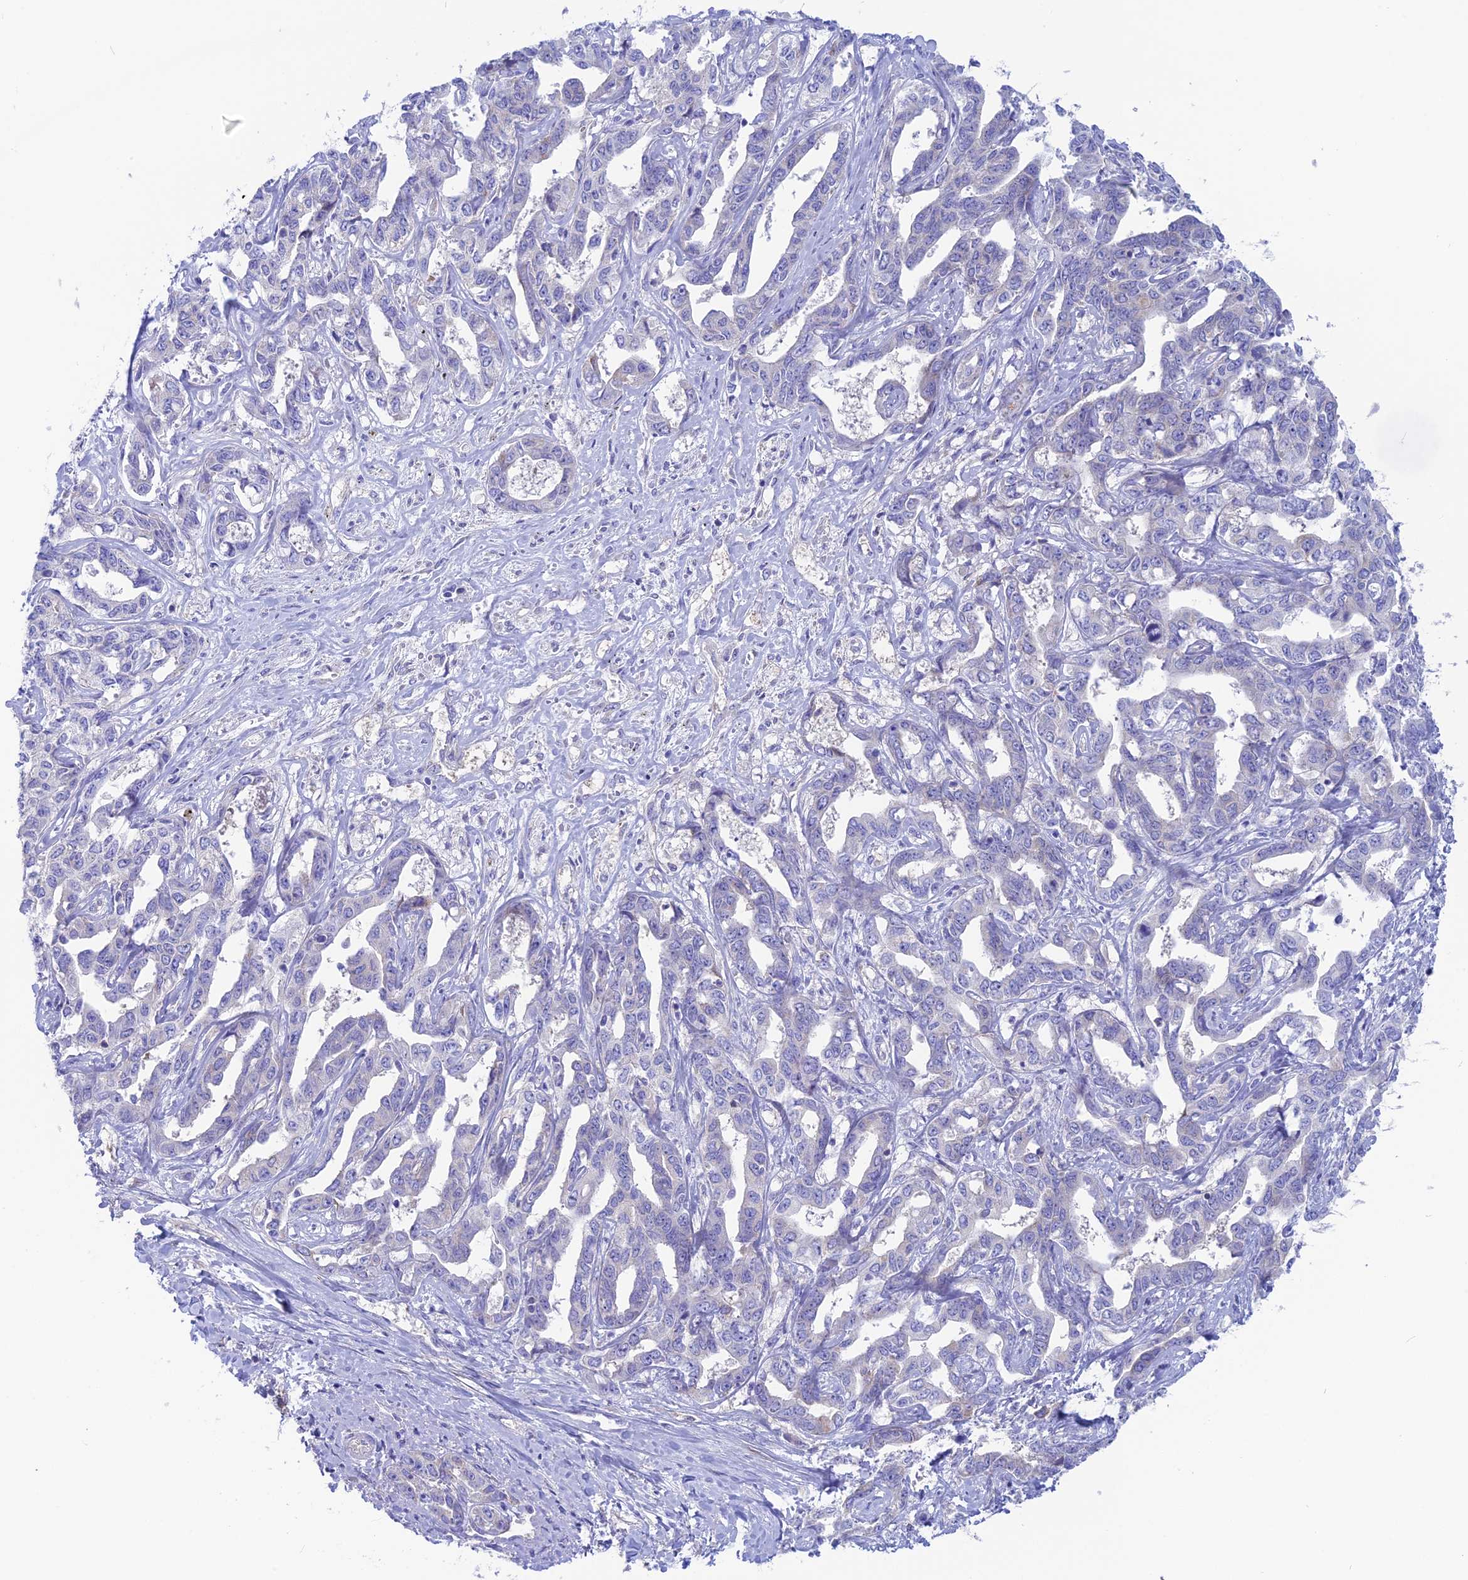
{"staining": {"intensity": "negative", "quantity": "none", "location": "none"}, "tissue": "liver cancer", "cell_type": "Tumor cells", "image_type": "cancer", "snomed": [{"axis": "morphology", "description": "Cholangiocarcinoma"}, {"axis": "topography", "description": "Liver"}], "caption": "Immunohistochemistry photomicrograph of human liver cancer (cholangiocarcinoma) stained for a protein (brown), which shows no staining in tumor cells.", "gene": "LZTFL1", "patient": {"sex": "male", "age": 59}}